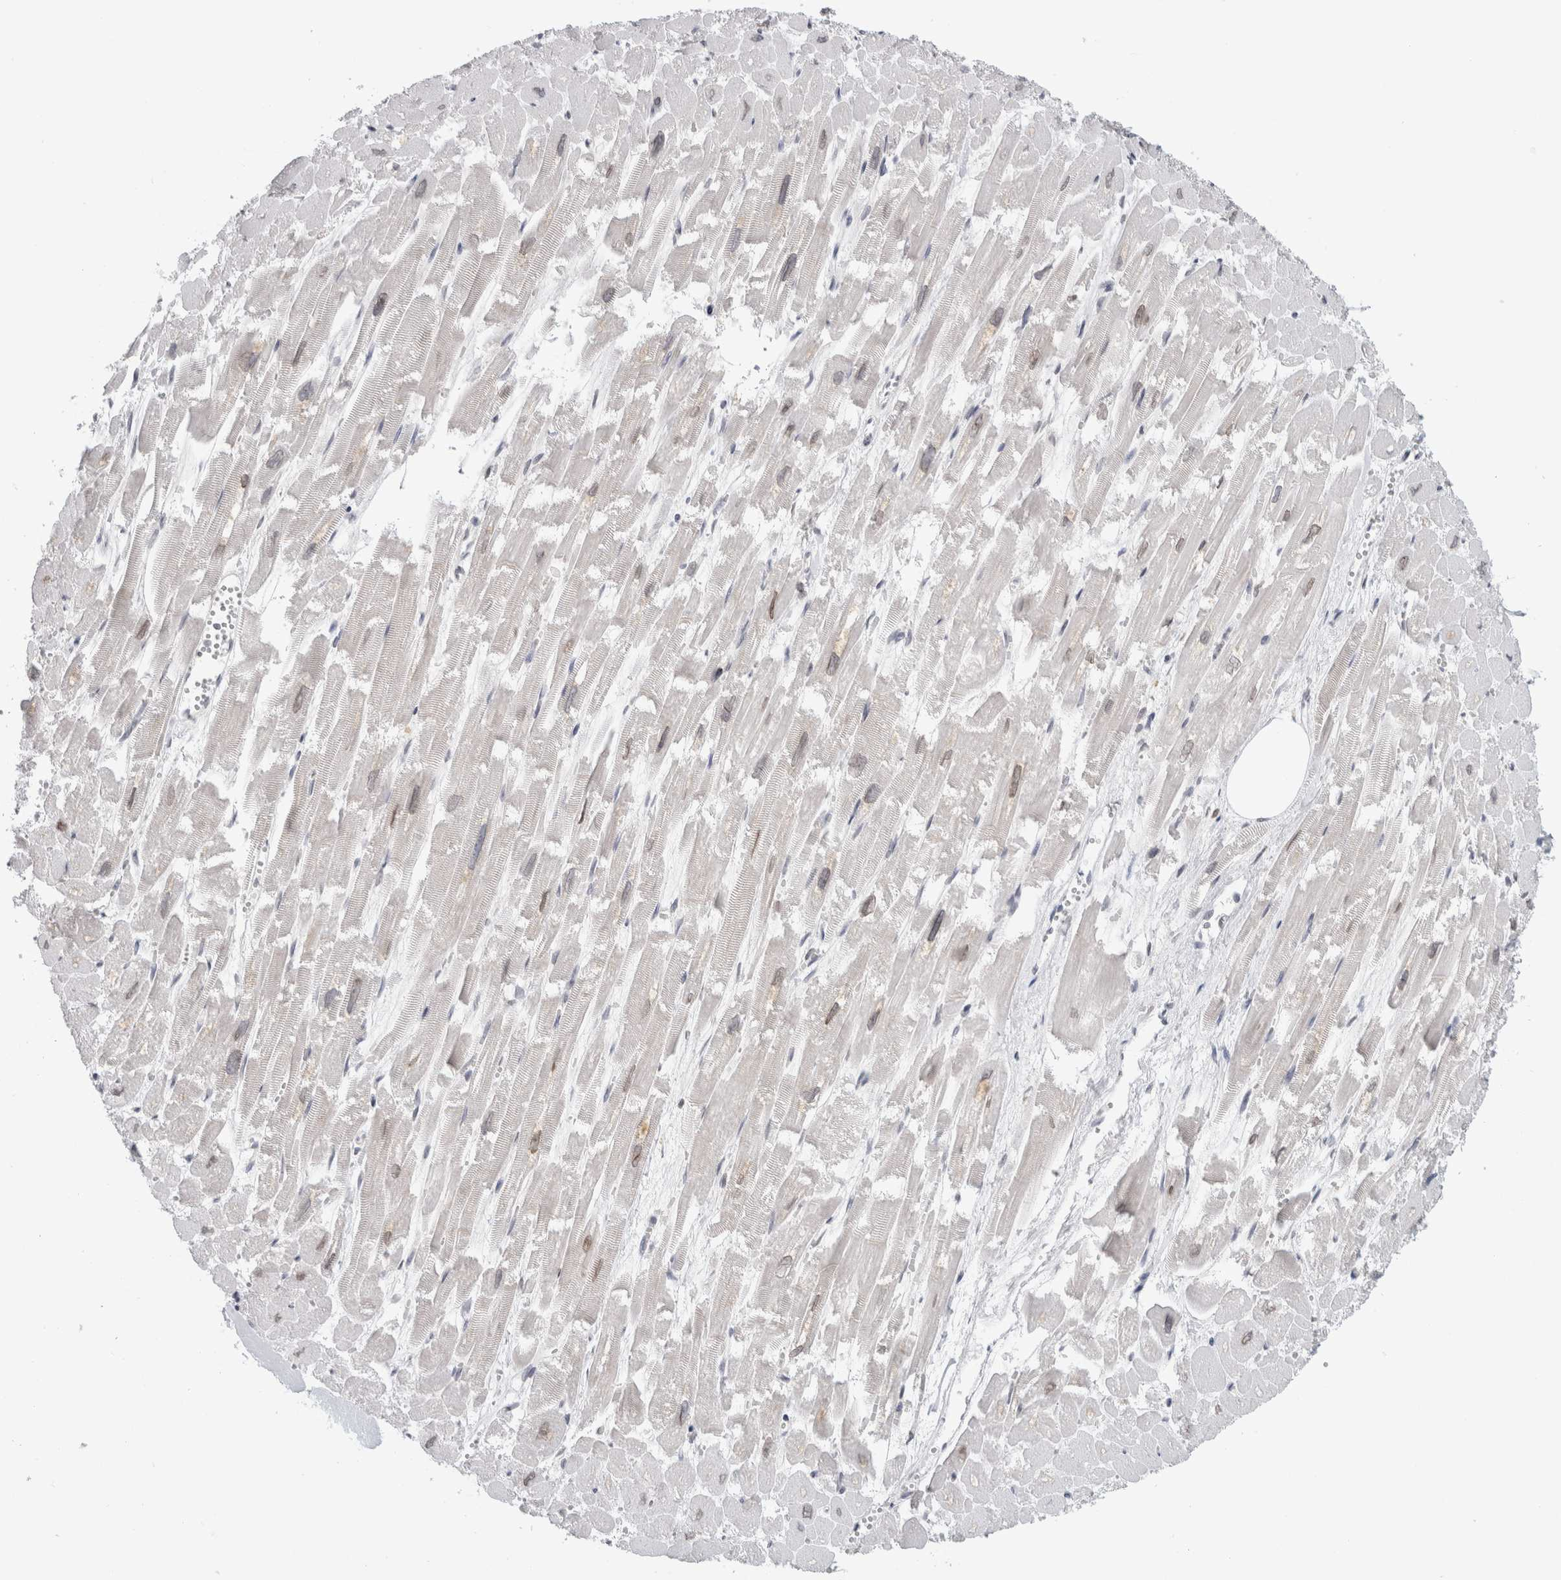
{"staining": {"intensity": "moderate", "quantity": "<25%", "location": "cytoplasmic/membranous,nuclear"}, "tissue": "heart muscle", "cell_type": "Cardiomyocytes", "image_type": "normal", "snomed": [{"axis": "morphology", "description": "Normal tissue, NOS"}, {"axis": "topography", "description": "Heart"}], "caption": "Immunohistochemical staining of normal heart muscle shows low levels of moderate cytoplasmic/membranous,nuclear staining in about <25% of cardiomyocytes.", "gene": "ZNF770", "patient": {"sex": "male", "age": 54}}